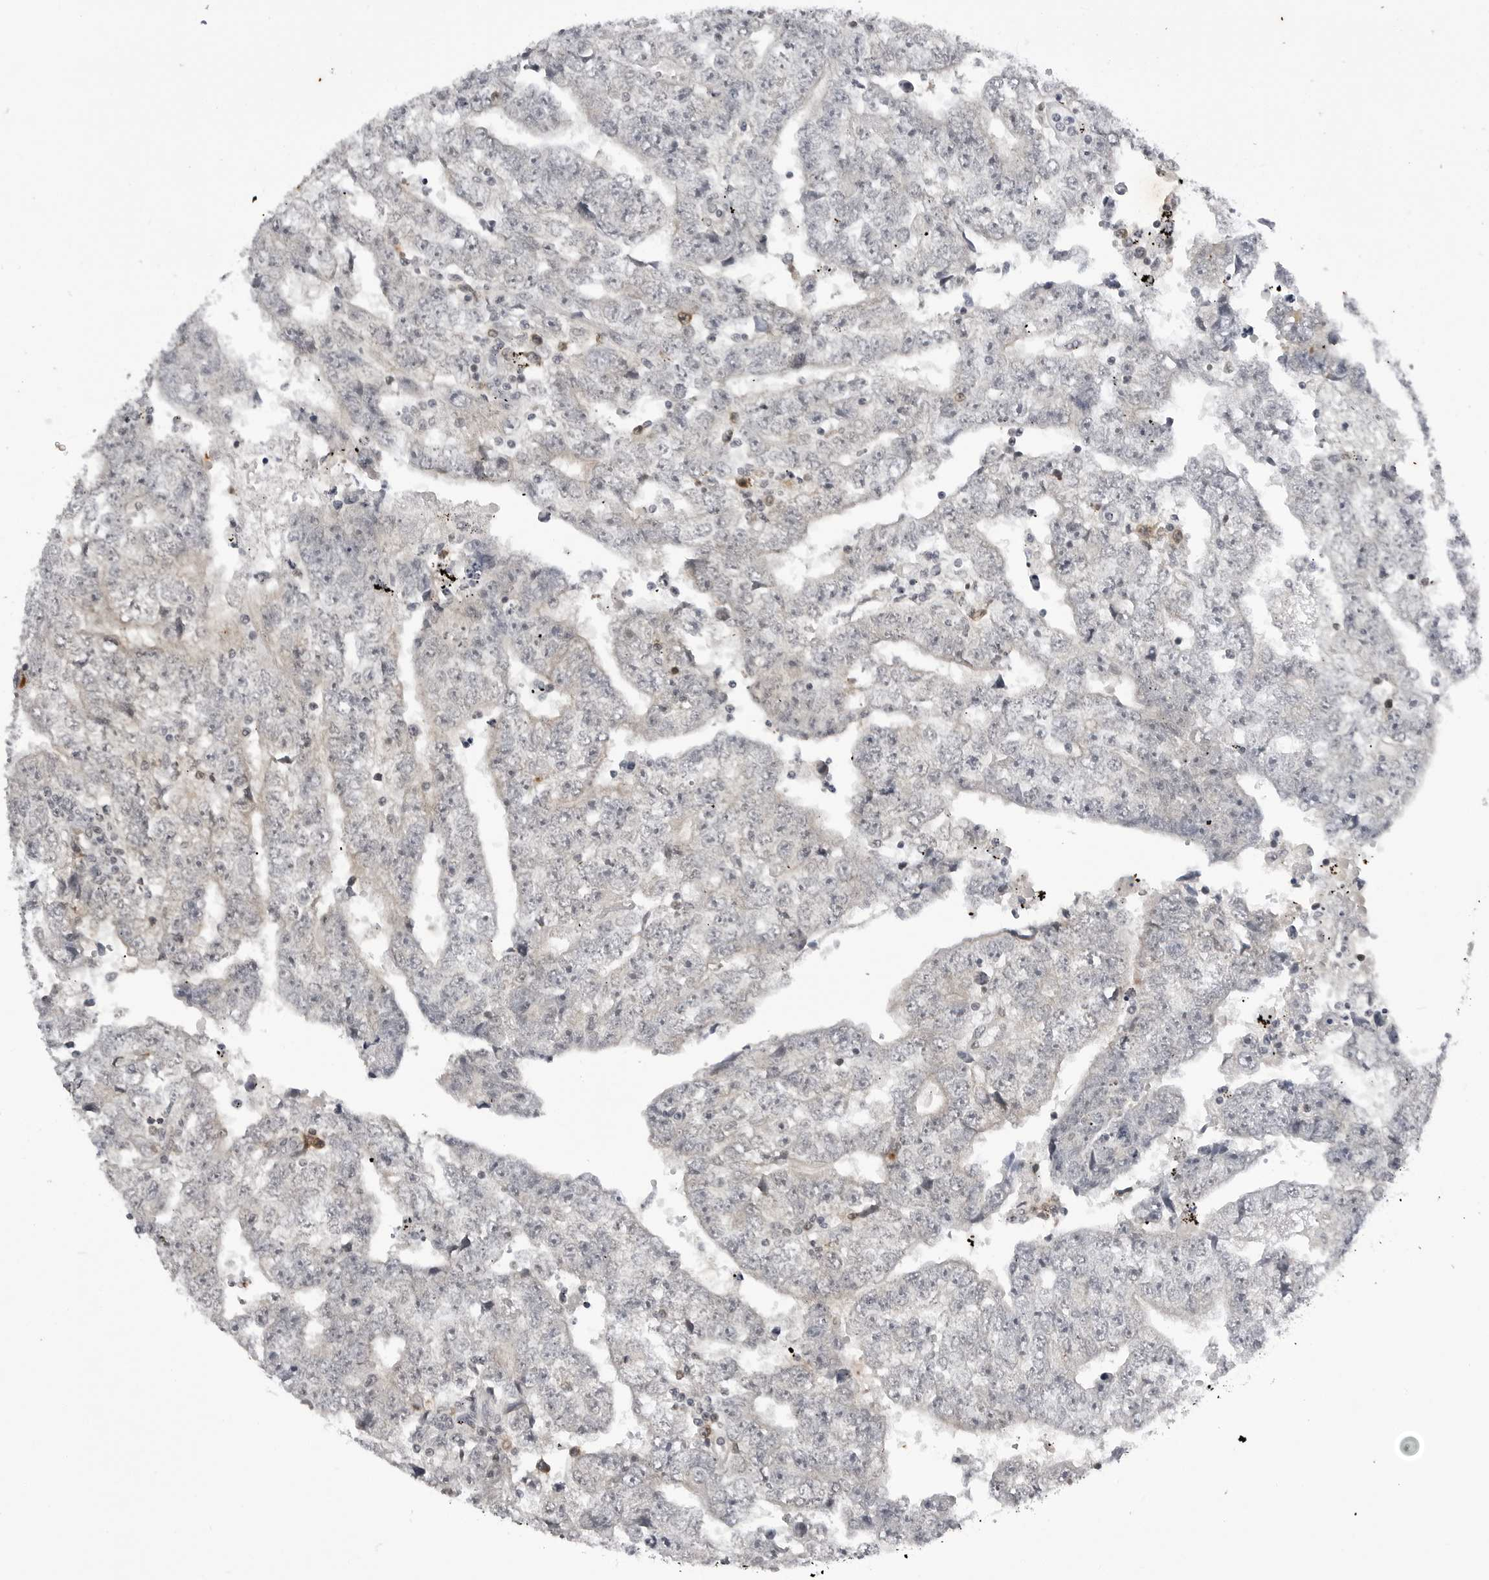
{"staining": {"intensity": "negative", "quantity": "none", "location": "none"}, "tissue": "testis cancer", "cell_type": "Tumor cells", "image_type": "cancer", "snomed": [{"axis": "morphology", "description": "Carcinoma, Embryonal, NOS"}, {"axis": "topography", "description": "Testis"}], "caption": "Immunohistochemistry histopathology image of neoplastic tissue: human testis cancer stained with DAB exhibits no significant protein staining in tumor cells.", "gene": "RRM1", "patient": {"sex": "male", "age": 25}}